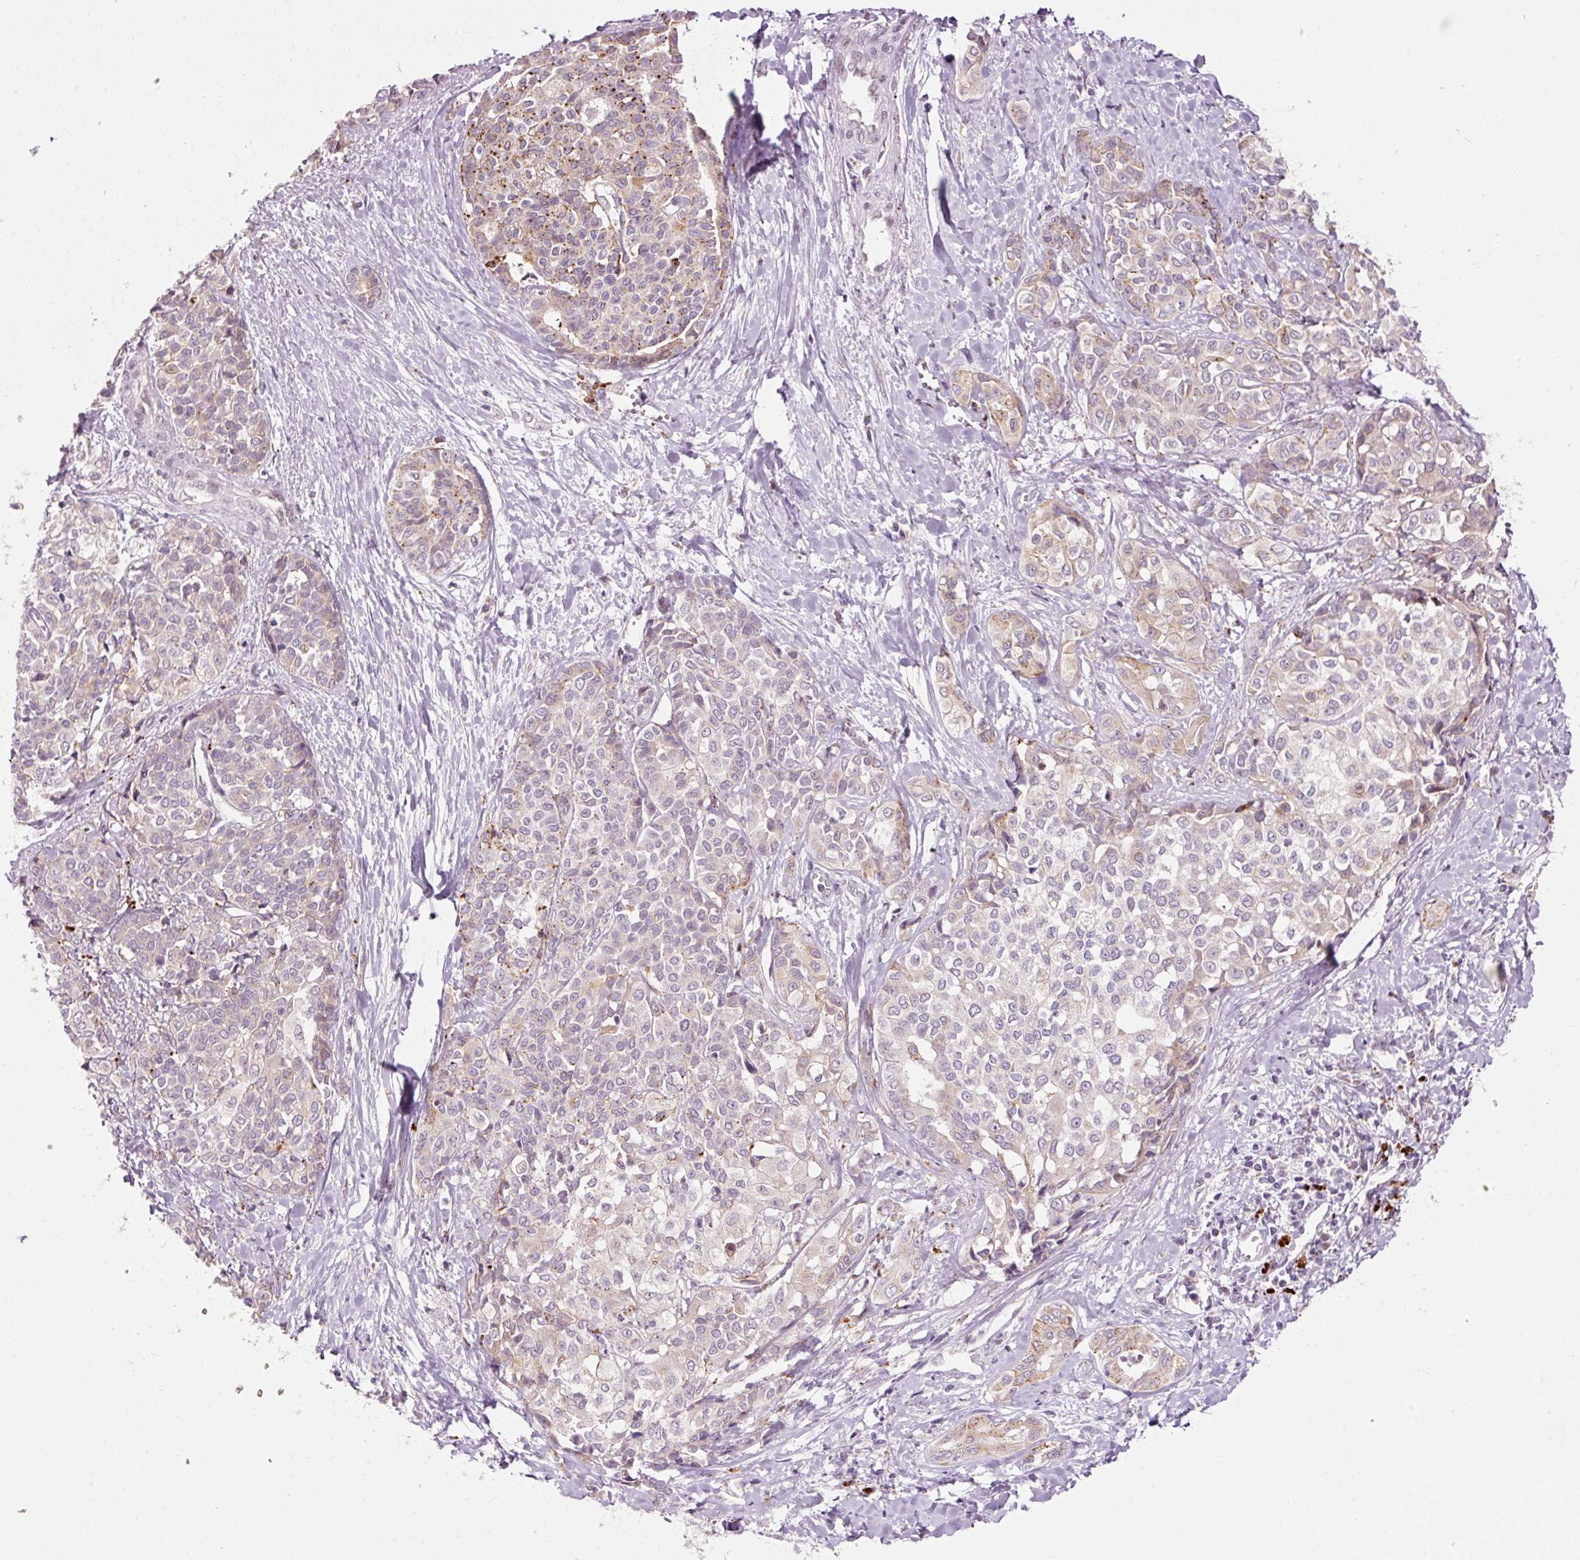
{"staining": {"intensity": "weak", "quantity": ">75%", "location": "cytoplasmic/membranous"}, "tissue": "liver cancer", "cell_type": "Tumor cells", "image_type": "cancer", "snomed": [{"axis": "morphology", "description": "Cholangiocarcinoma"}, {"axis": "topography", "description": "Liver"}], "caption": "Immunohistochemistry (IHC) photomicrograph of neoplastic tissue: liver cancer (cholangiocarcinoma) stained using immunohistochemistry (IHC) shows low levels of weak protein expression localized specifically in the cytoplasmic/membranous of tumor cells, appearing as a cytoplasmic/membranous brown color.", "gene": "ZNF639", "patient": {"sex": "female", "age": 77}}